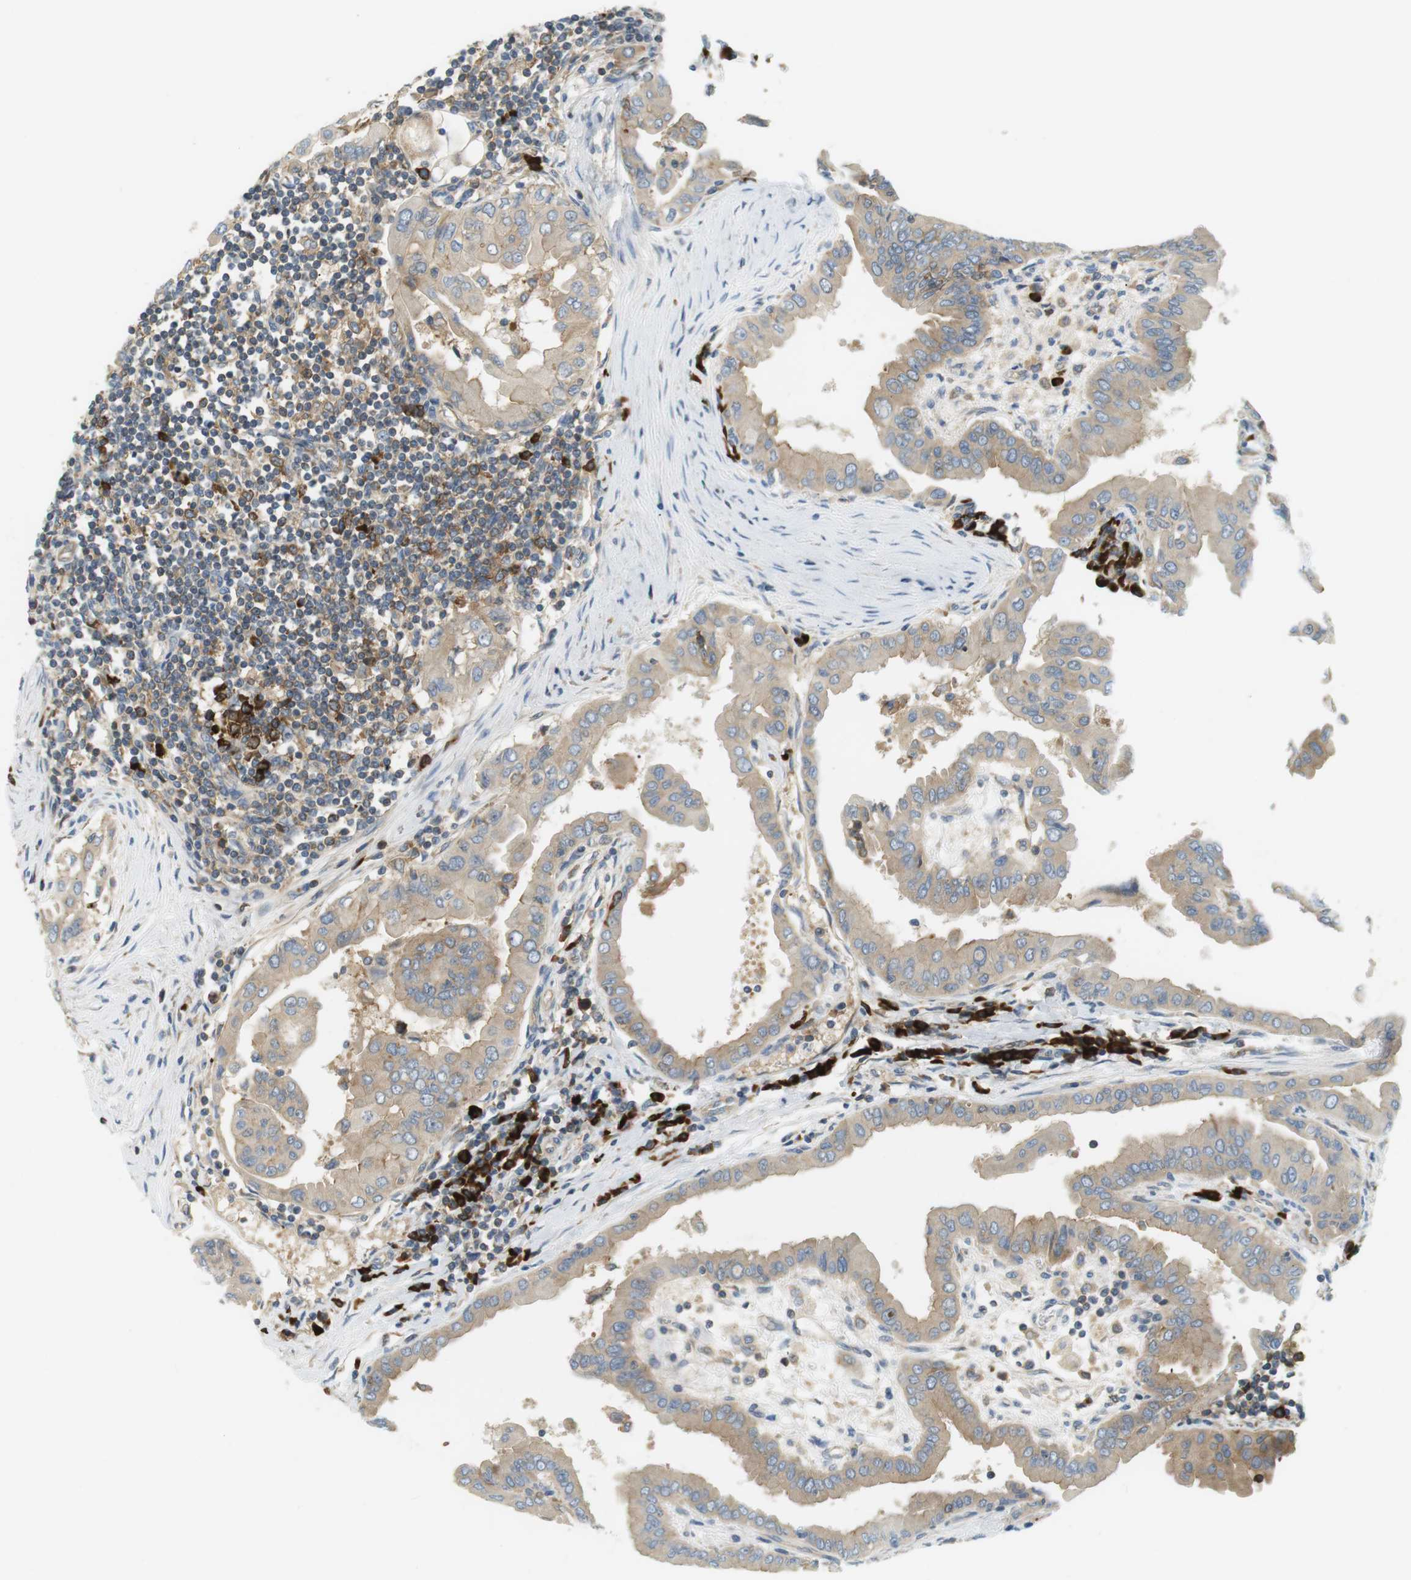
{"staining": {"intensity": "weak", "quantity": ">75%", "location": "cytoplasmic/membranous"}, "tissue": "thyroid cancer", "cell_type": "Tumor cells", "image_type": "cancer", "snomed": [{"axis": "morphology", "description": "Papillary adenocarcinoma, NOS"}, {"axis": "topography", "description": "Thyroid gland"}], "caption": "Brown immunohistochemical staining in human papillary adenocarcinoma (thyroid) displays weak cytoplasmic/membranous positivity in approximately >75% of tumor cells.", "gene": "TMEM200A", "patient": {"sex": "male", "age": 33}}